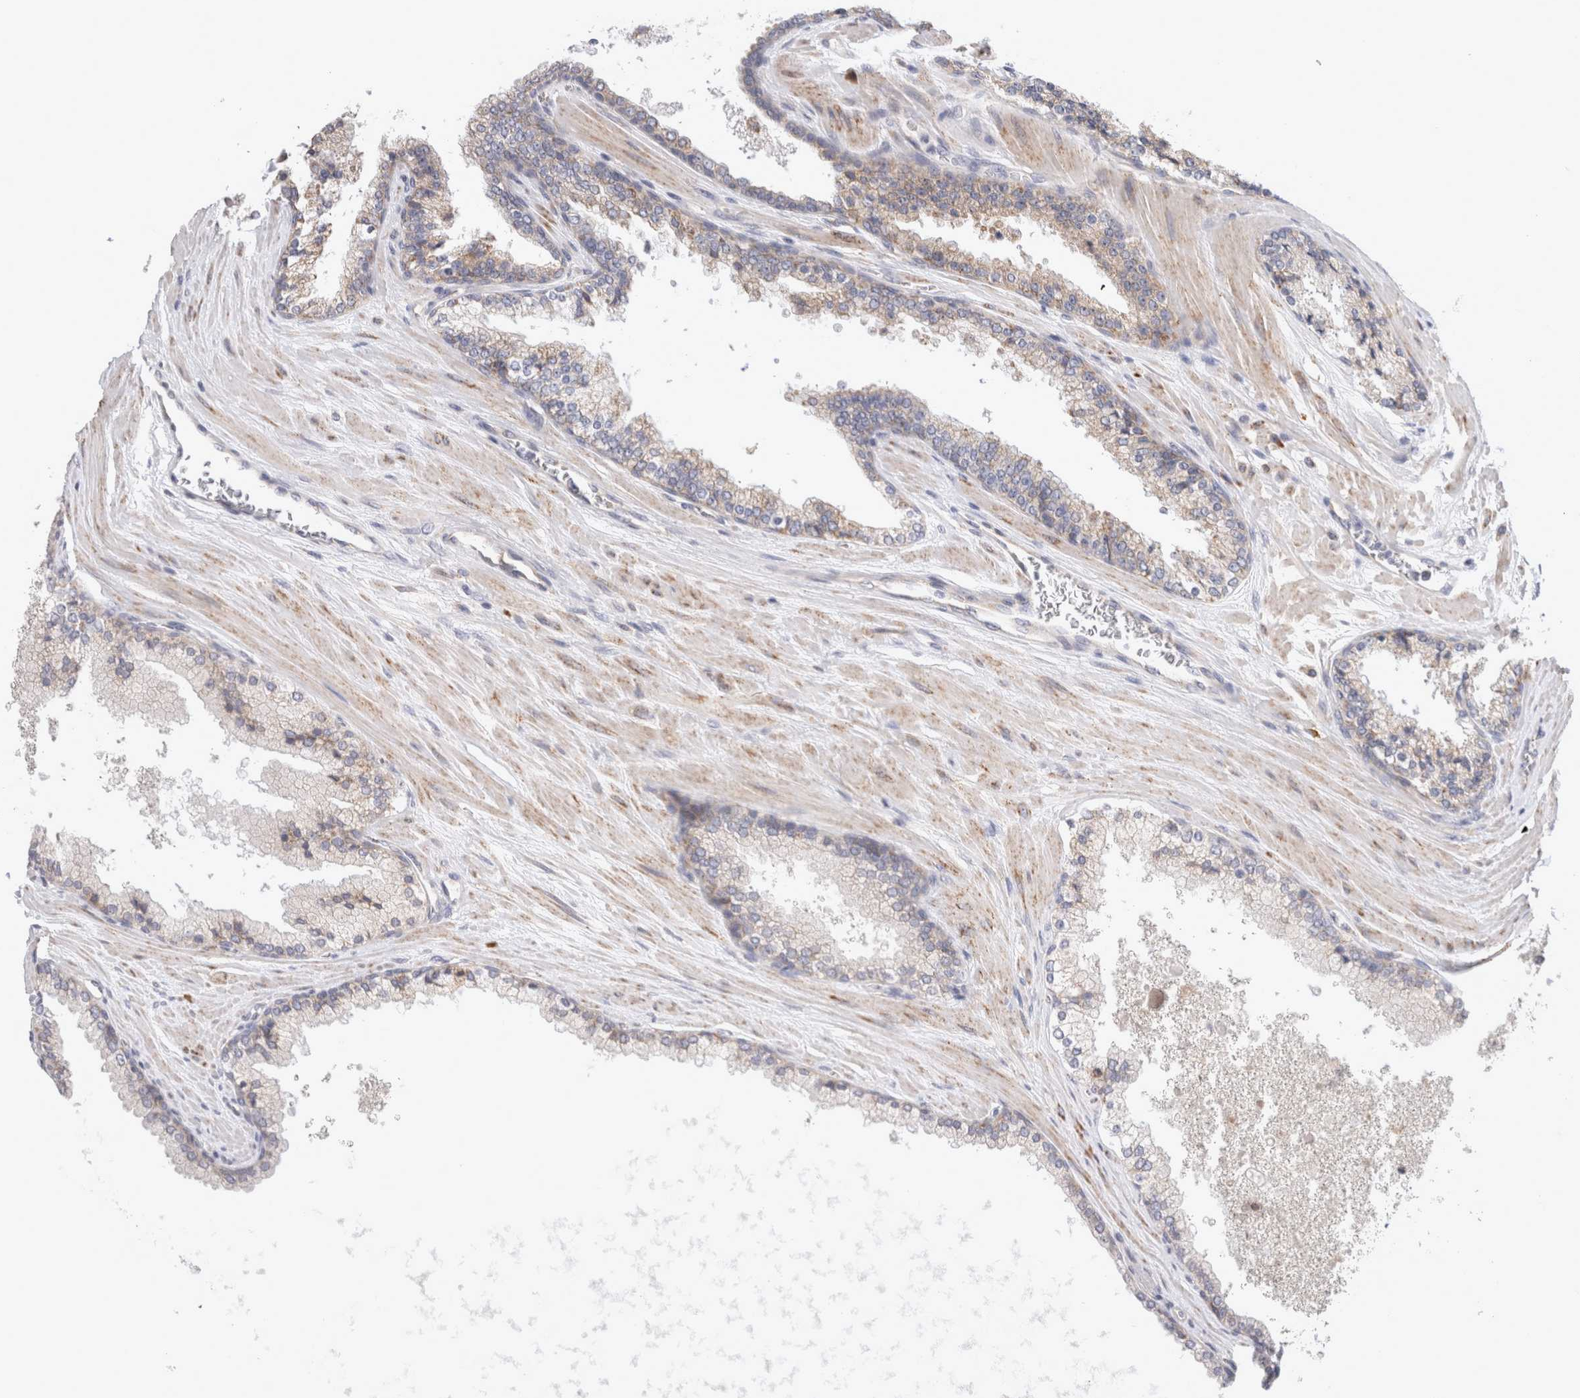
{"staining": {"intensity": "weak", "quantity": "<25%", "location": "cytoplasmic/membranous"}, "tissue": "prostate cancer", "cell_type": "Tumor cells", "image_type": "cancer", "snomed": [{"axis": "morphology", "description": "Adenocarcinoma, High grade"}, {"axis": "topography", "description": "Prostate"}], "caption": "A photomicrograph of human prostate cancer (adenocarcinoma (high-grade)) is negative for staining in tumor cells.", "gene": "RPN2", "patient": {"sex": "male", "age": 65}}